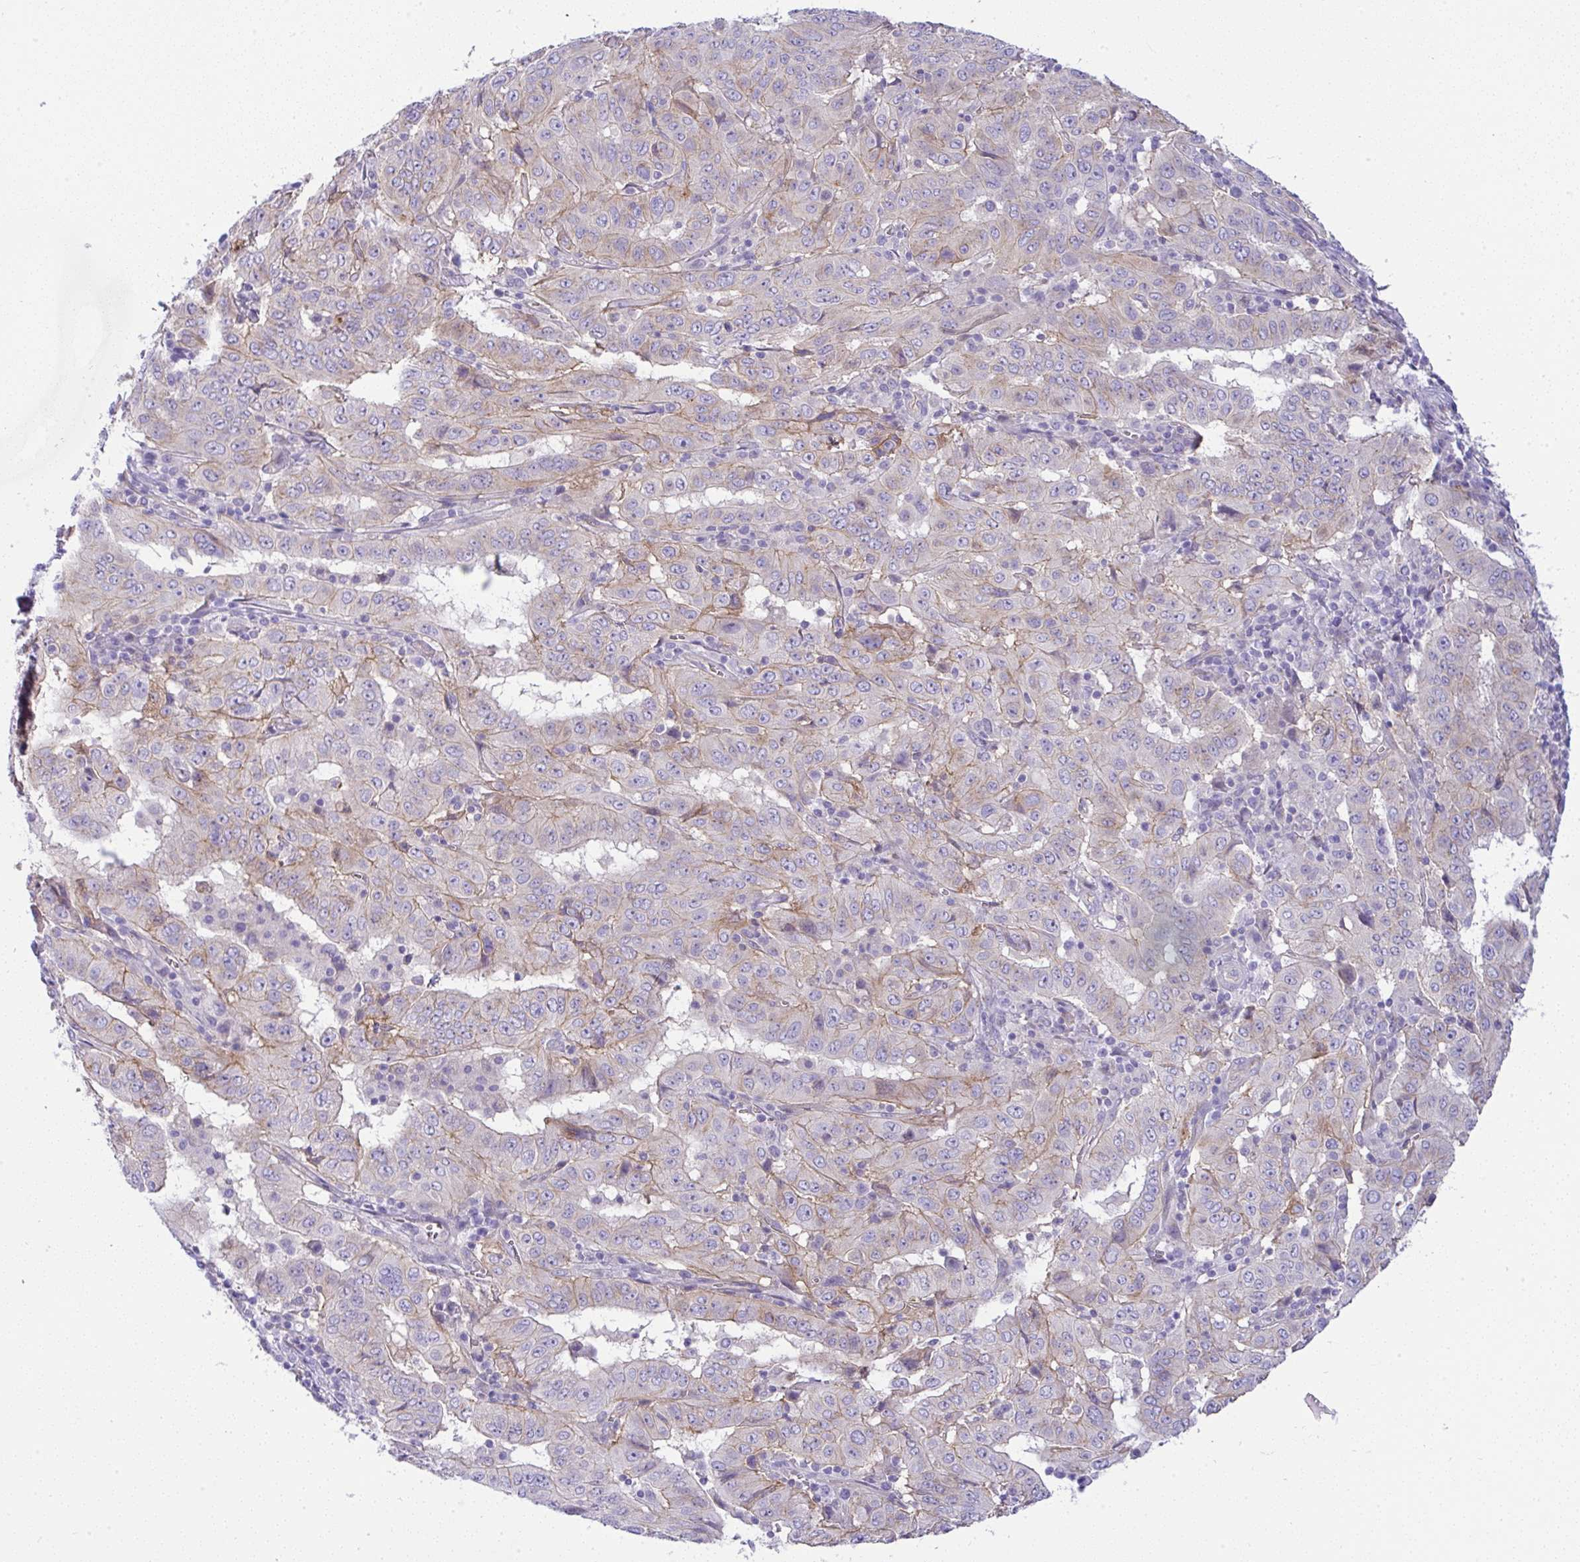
{"staining": {"intensity": "moderate", "quantity": "25%-75%", "location": "cytoplasmic/membranous"}, "tissue": "pancreatic cancer", "cell_type": "Tumor cells", "image_type": "cancer", "snomed": [{"axis": "morphology", "description": "Adenocarcinoma, NOS"}, {"axis": "topography", "description": "Pancreas"}], "caption": "Protein staining exhibits moderate cytoplasmic/membranous positivity in about 25%-75% of tumor cells in pancreatic adenocarcinoma. The staining was performed using DAB to visualize the protein expression in brown, while the nuclei were stained in blue with hematoxylin (Magnification: 20x).", "gene": "FAM177A1", "patient": {"sex": "male", "age": 63}}